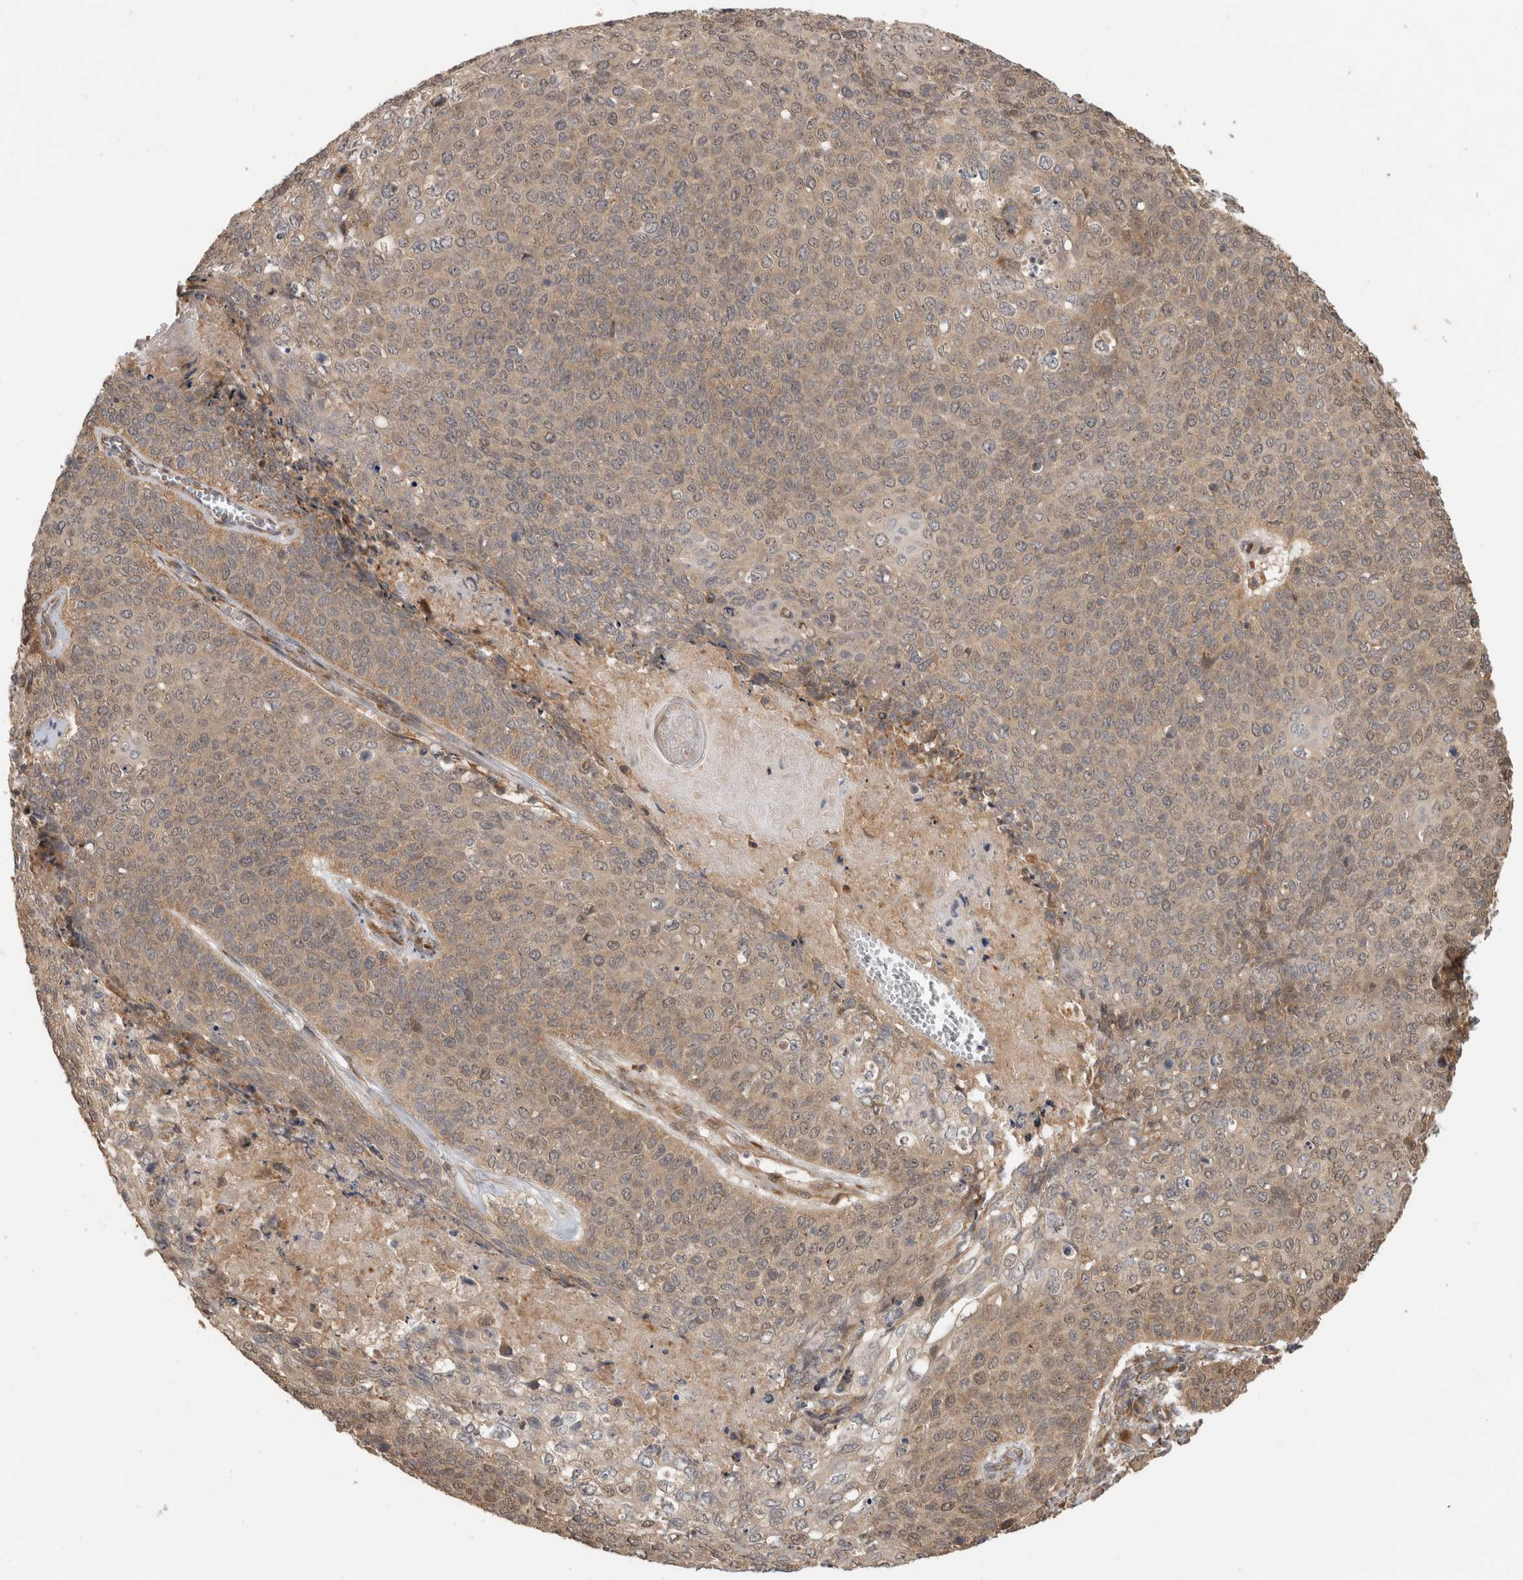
{"staining": {"intensity": "weak", "quantity": ">75%", "location": "cytoplasmic/membranous"}, "tissue": "cervical cancer", "cell_type": "Tumor cells", "image_type": "cancer", "snomed": [{"axis": "morphology", "description": "Squamous cell carcinoma, NOS"}, {"axis": "topography", "description": "Cervix"}], "caption": "Immunohistochemical staining of squamous cell carcinoma (cervical) reveals low levels of weak cytoplasmic/membranous protein expression in approximately >75% of tumor cells.", "gene": "PCDHB15", "patient": {"sex": "female", "age": 39}}